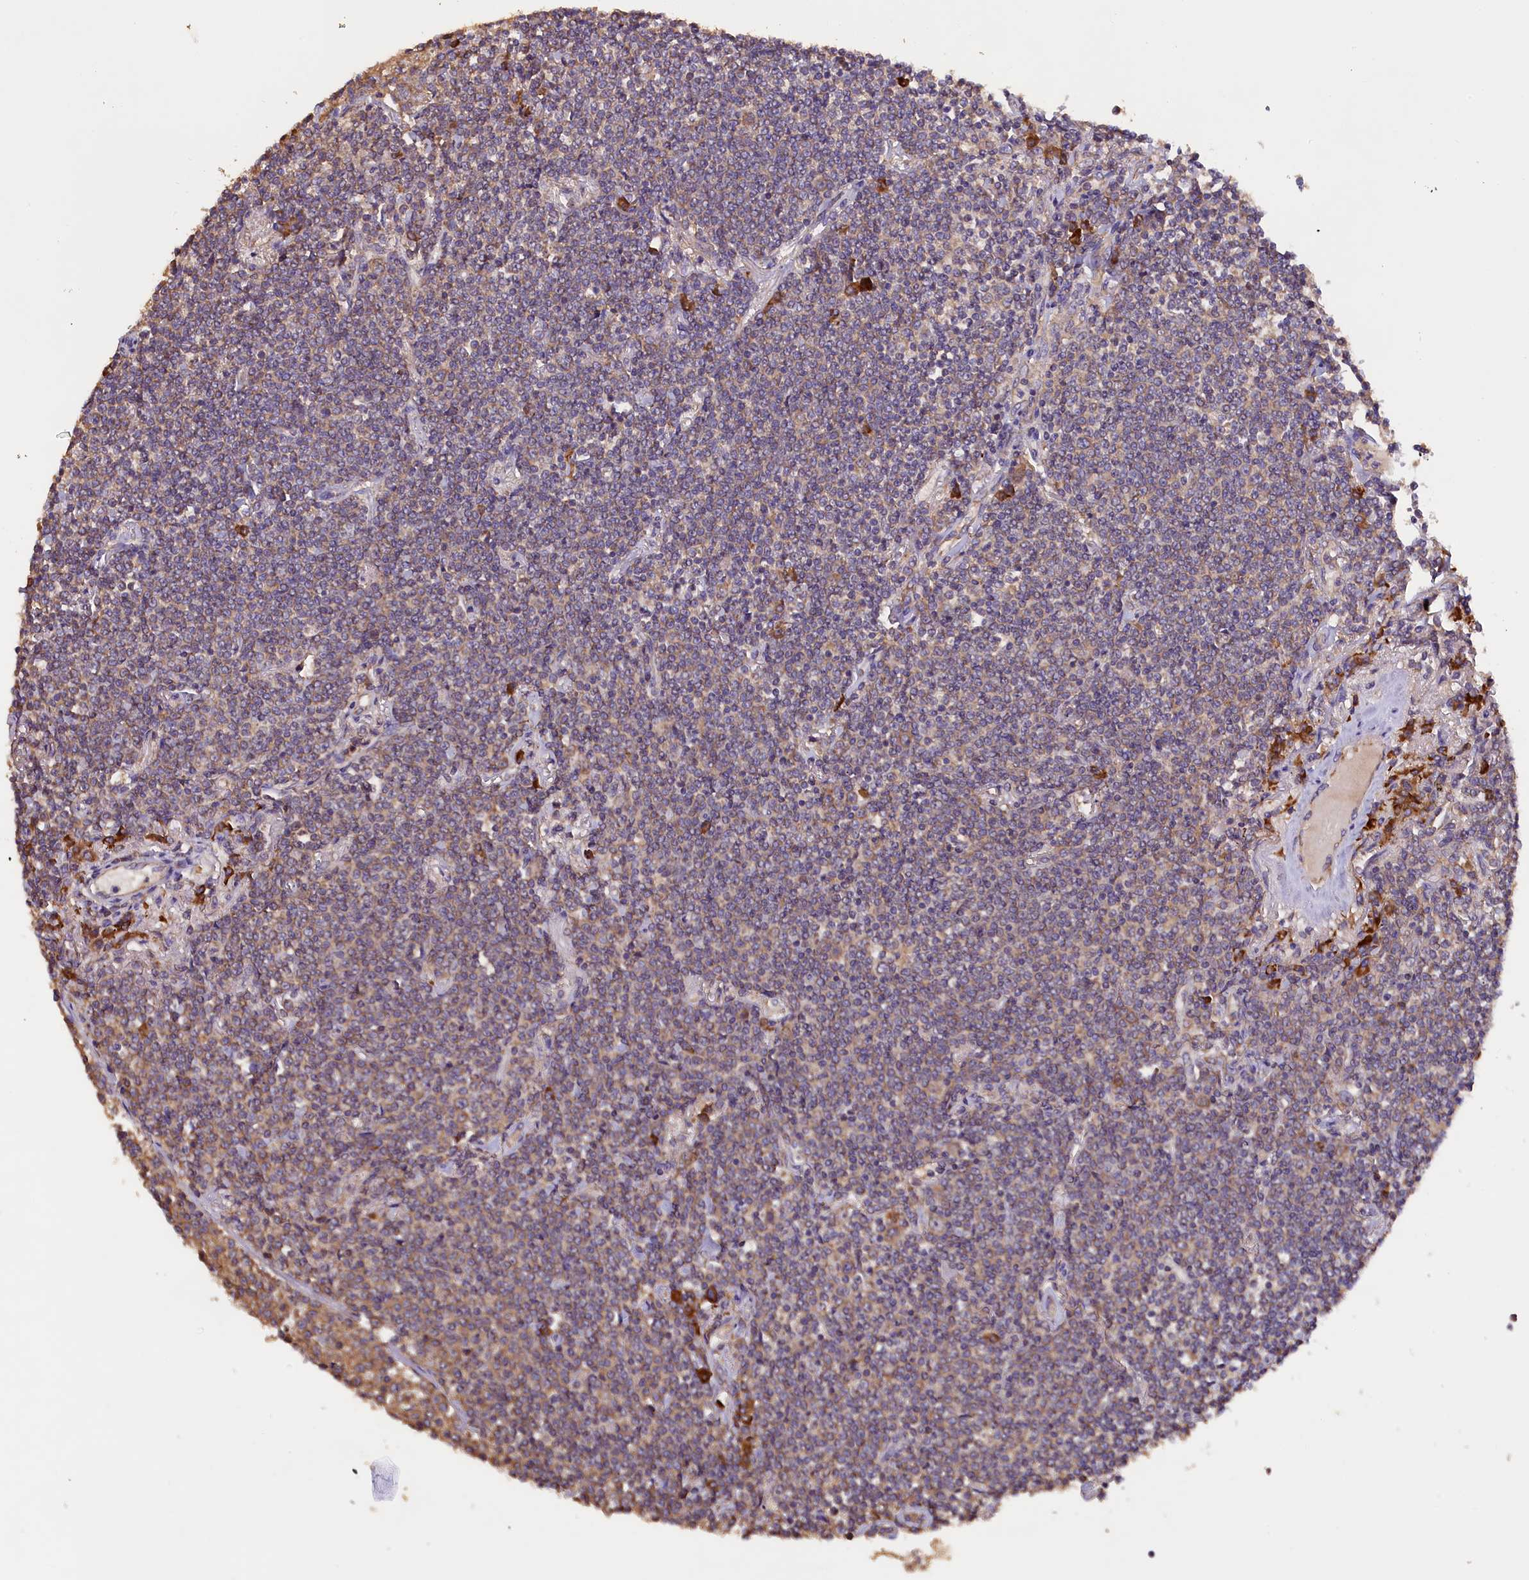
{"staining": {"intensity": "weak", "quantity": "25%-75%", "location": "cytoplasmic/membranous"}, "tissue": "lymphoma", "cell_type": "Tumor cells", "image_type": "cancer", "snomed": [{"axis": "morphology", "description": "Malignant lymphoma, non-Hodgkin's type, Low grade"}, {"axis": "topography", "description": "Lung"}], "caption": "Human lymphoma stained for a protein (brown) shows weak cytoplasmic/membranous positive staining in approximately 25%-75% of tumor cells.", "gene": "ENKD1", "patient": {"sex": "female", "age": 71}}